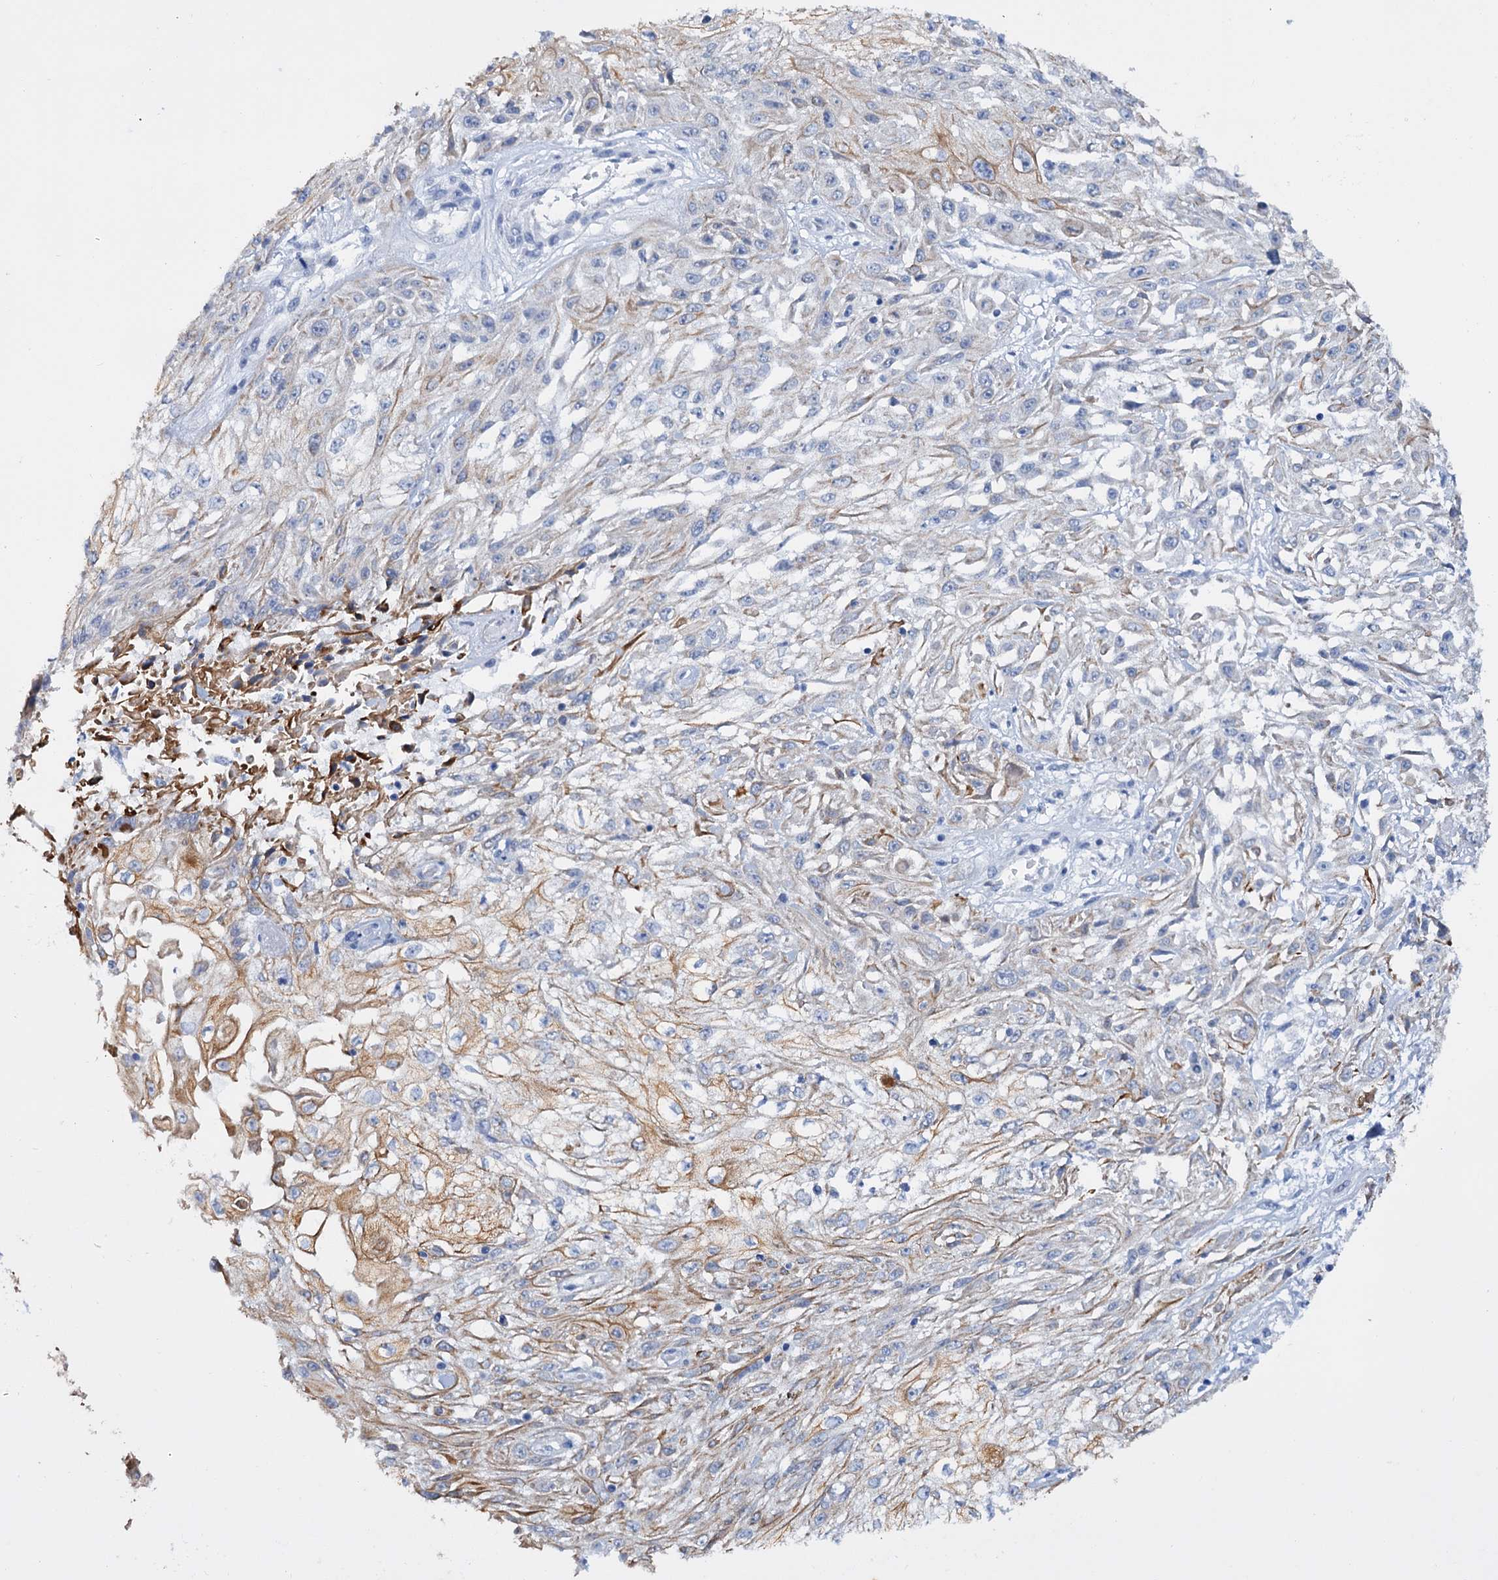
{"staining": {"intensity": "moderate", "quantity": "<25%", "location": "cytoplasmic/membranous"}, "tissue": "skin cancer", "cell_type": "Tumor cells", "image_type": "cancer", "snomed": [{"axis": "morphology", "description": "Squamous cell carcinoma, NOS"}, {"axis": "morphology", "description": "Squamous cell carcinoma, metastatic, NOS"}, {"axis": "topography", "description": "Skin"}, {"axis": "topography", "description": "Lymph node"}], "caption": "Human skin cancer stained with a brown dye shows moderate cytoplasmic/membranous positive expression in about <25% of tumor cells.", "gene": "FAAP20", "patient": {"sex": "male", "age": 75}}